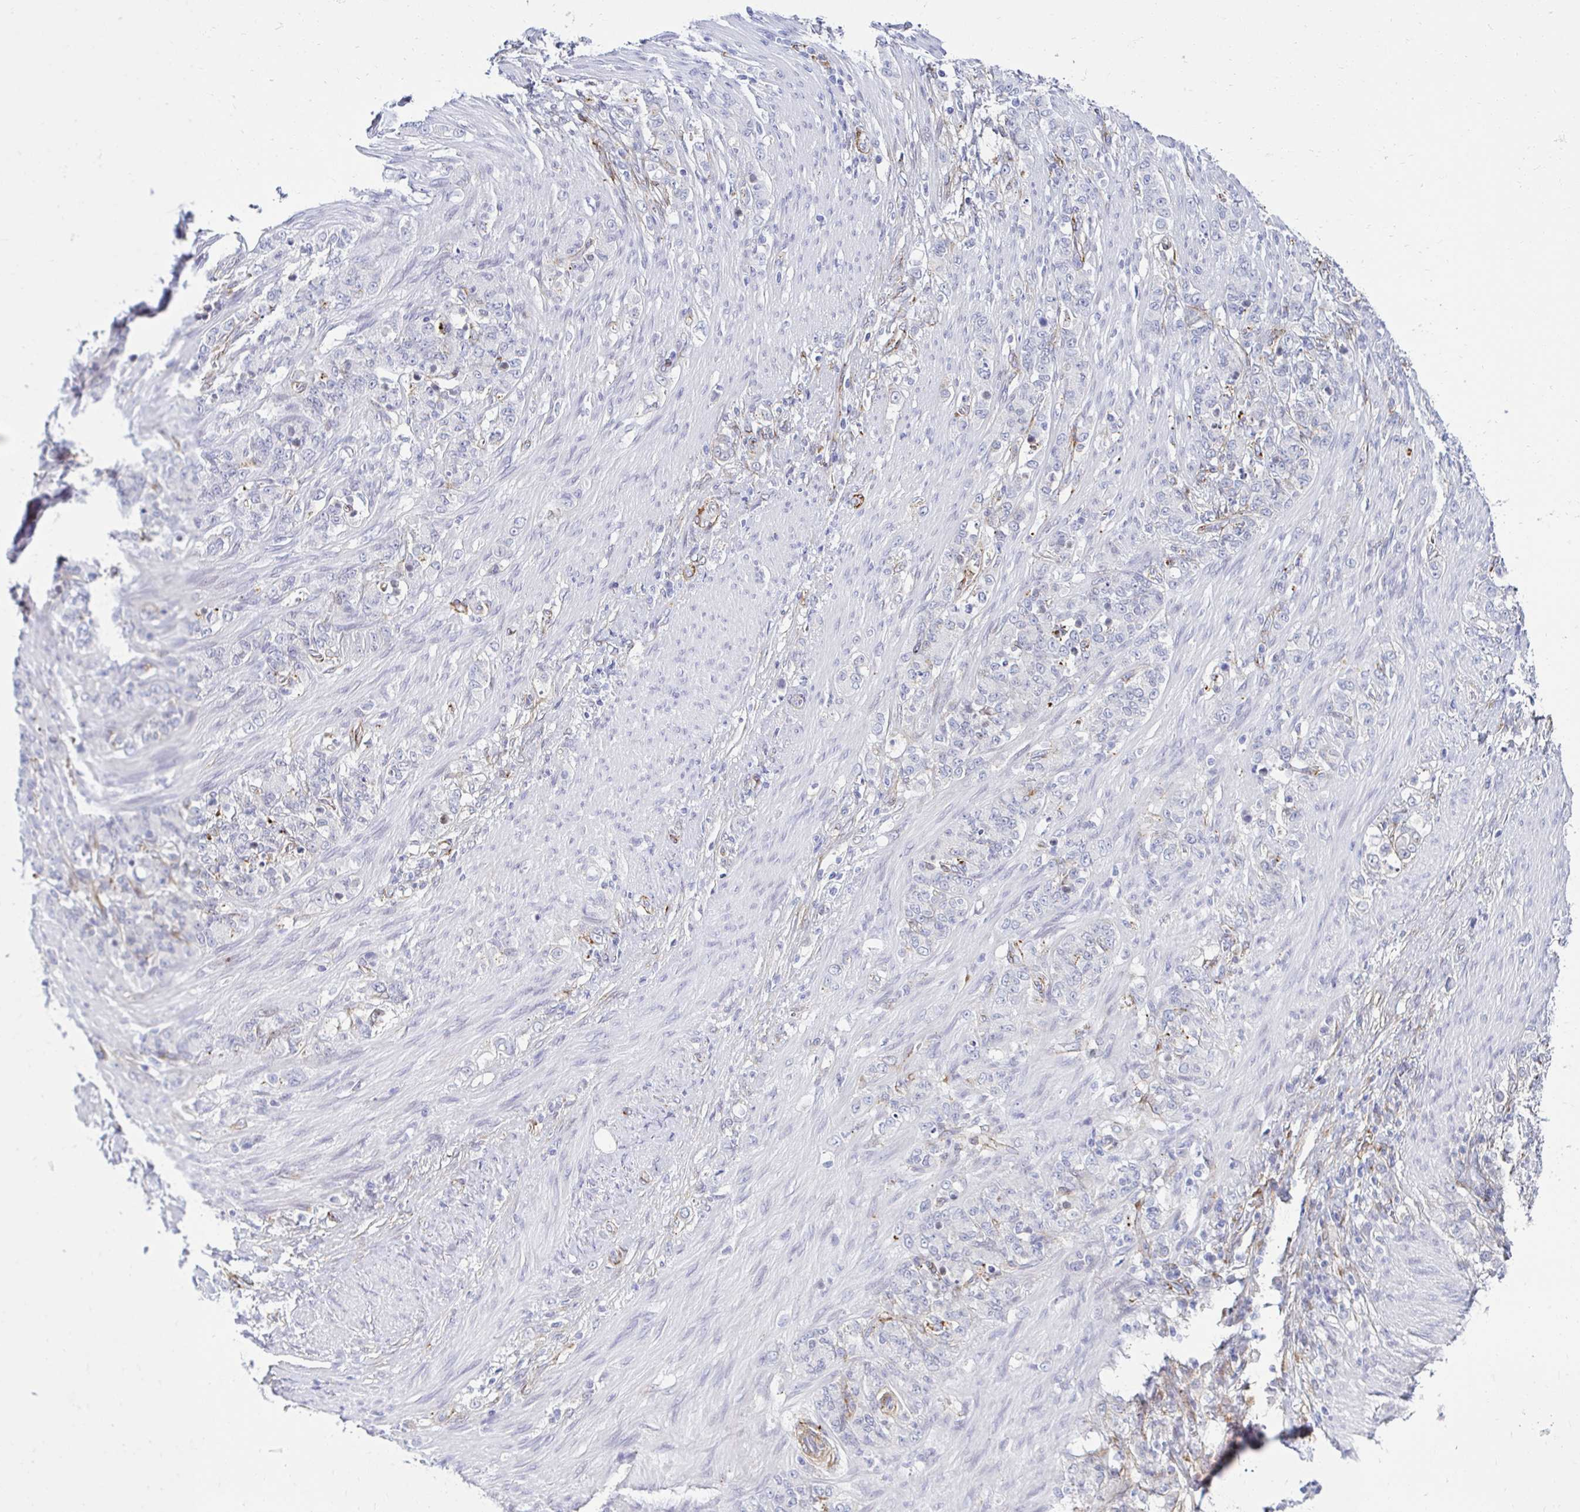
{"staining": {"intensity": "negative", "quantity": "none", "location": "none"}, "tissue": "testis cancer", "cell_type": "Tumor cells", "image_type": "cancer", "snomed": [{"axis": "morphology", "description": "Seminoma, NOS"}, {"axis": "topography", "description": "Testis"}], "caption": "High power microscopy micrograph of an immunohistochemistry (IHC) micrograph of testis cancer, revealing no significant staining in tumor cells.", "gene": "ANKRD62", "patient": {"sex": "male", "age": 46}}